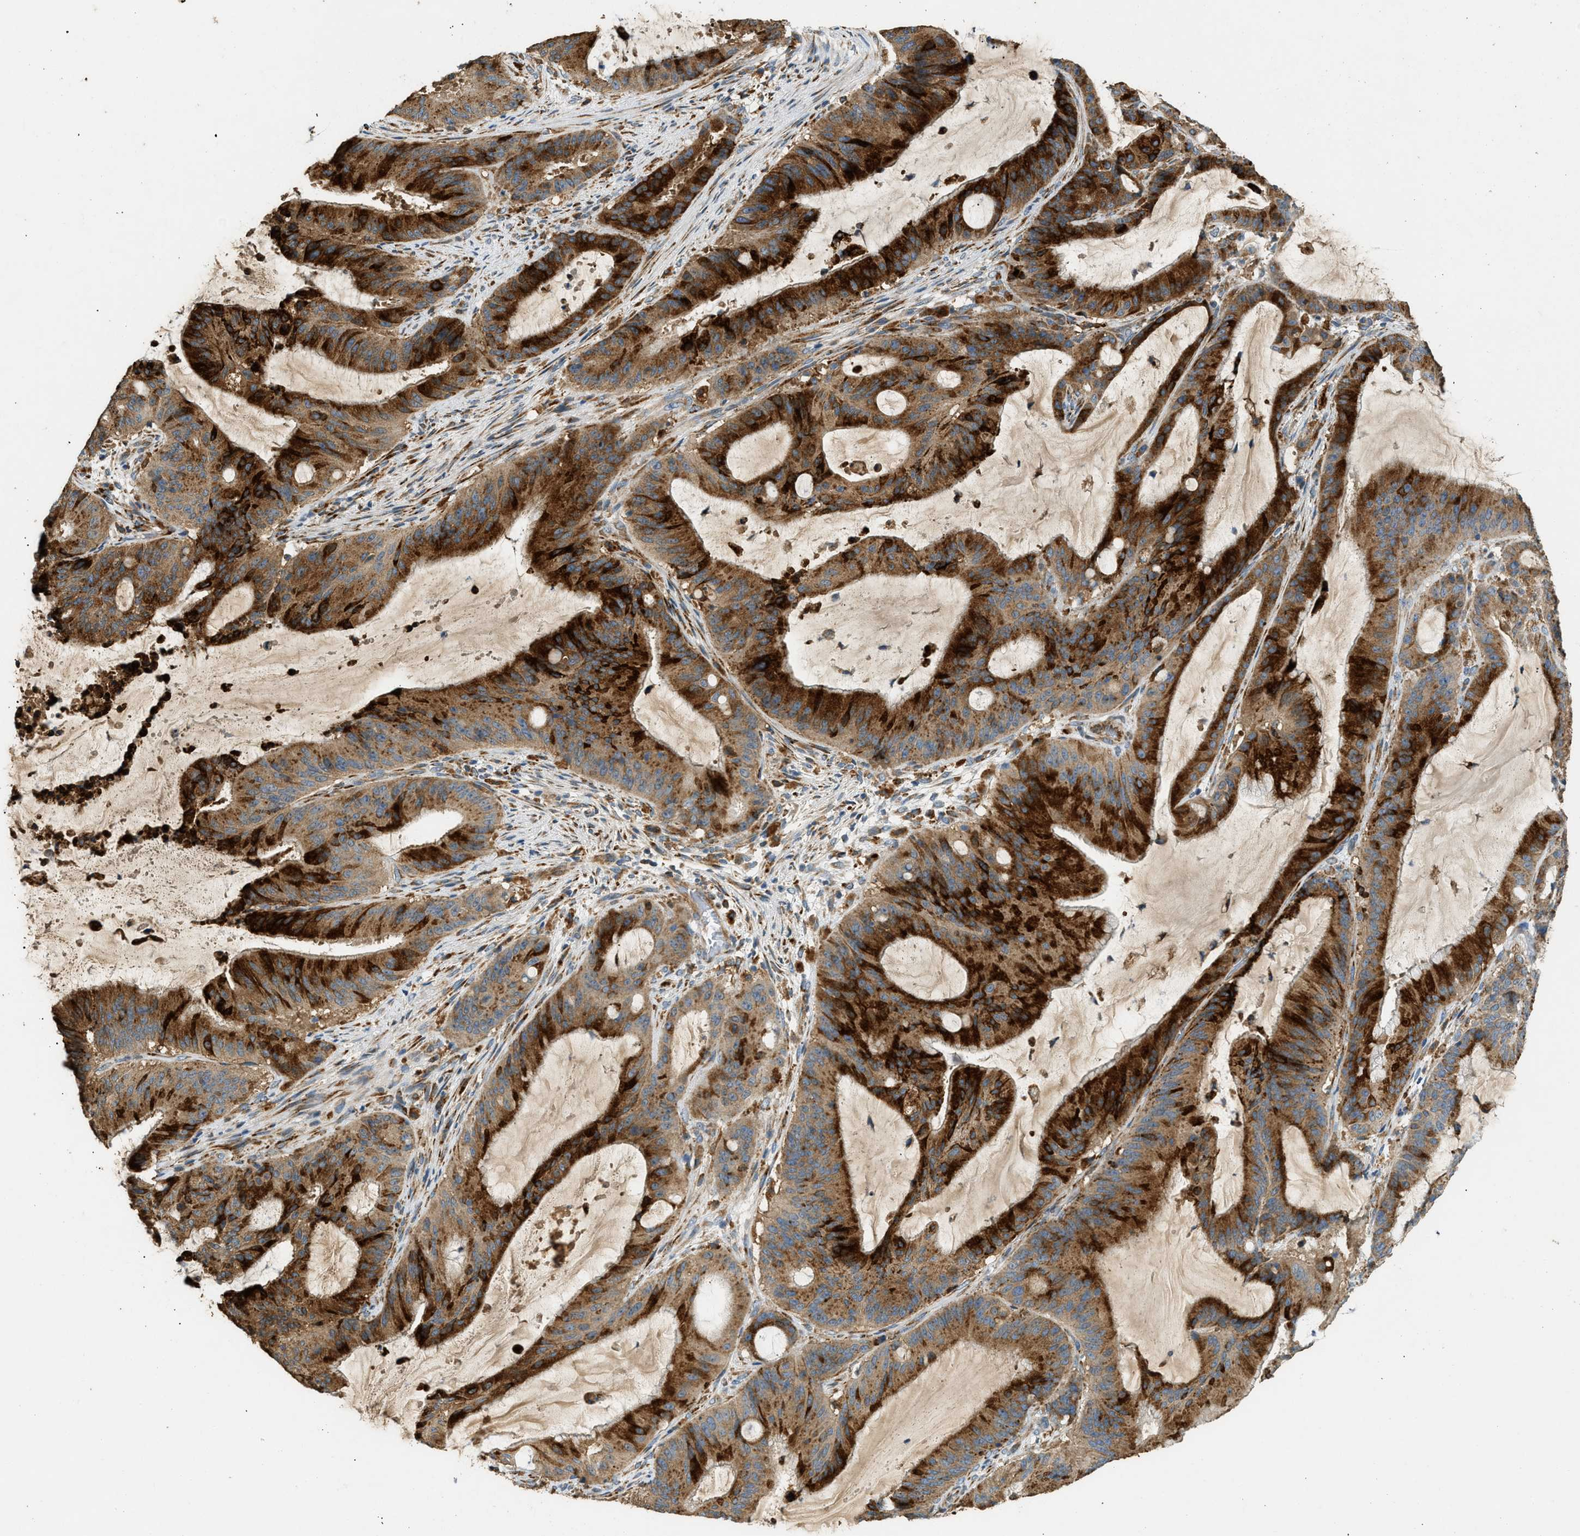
{"staining": {"intensity": "strong", "quantity": ">75%", "location": "cytoplasmic/membranous"}, "tissue": "liver cancer", "cell_type": "Tumor cells", "image_type": "cancer", "snomed": [{"axis": "morphology", "description": "Normal tissue, NOS"}, {"axis": "morphology", "description": "Cholangiocarcinoma"}, {"axis": "topography", "description": "Liver"}, {"axis": "topography", "description": "Peripheral nerve tissue"}], "caption": "A histopathology image showing strong cytoplasmic/membranous staining in about >75% of tumor cells in liver cancer (cholangiocarcinoma), as visualized by brown immunohistochemical staining.", "gene": "CTSB", "patient": {"sex": "female", "age": 73}}